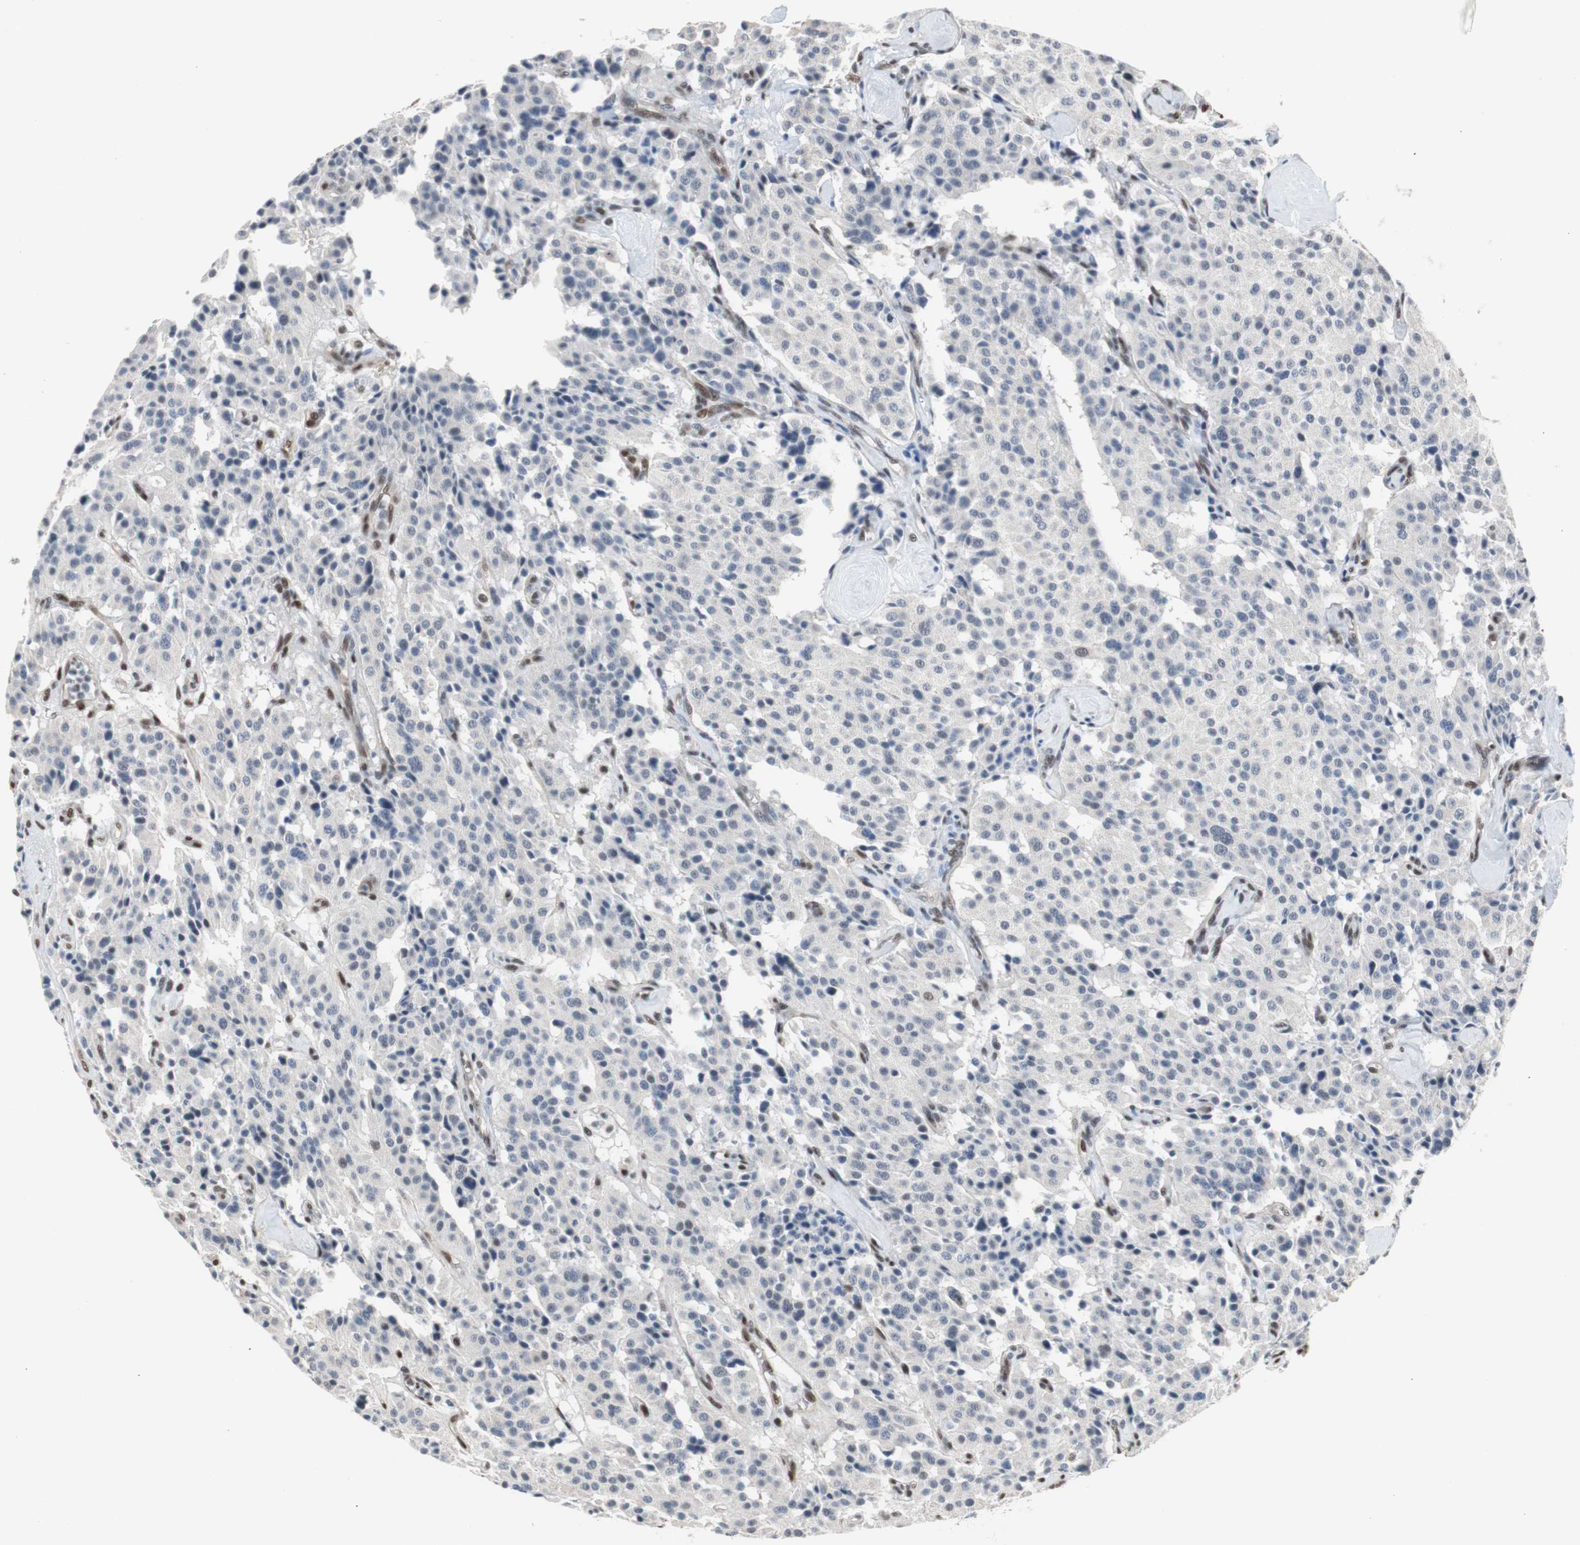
{"staining": {"intensity": "negative", "quantity": "none", "location": "none"}, "tissue": "carcinoid", "cell_type": "Tumor cells", "image_type": "cancer", "snomed": [{"axis": "morphology", "description": "Carcinoid, malignant, NOS"}, {"axis": "topography", "description": "Lung"}], "caption": "A high-resolution image shows immunohistochemistry staining of malignant carcinoid, which shows no significant positivity in tumor cells.", "gene": "PML", "patient": {"sex": "male", "age": 30}}